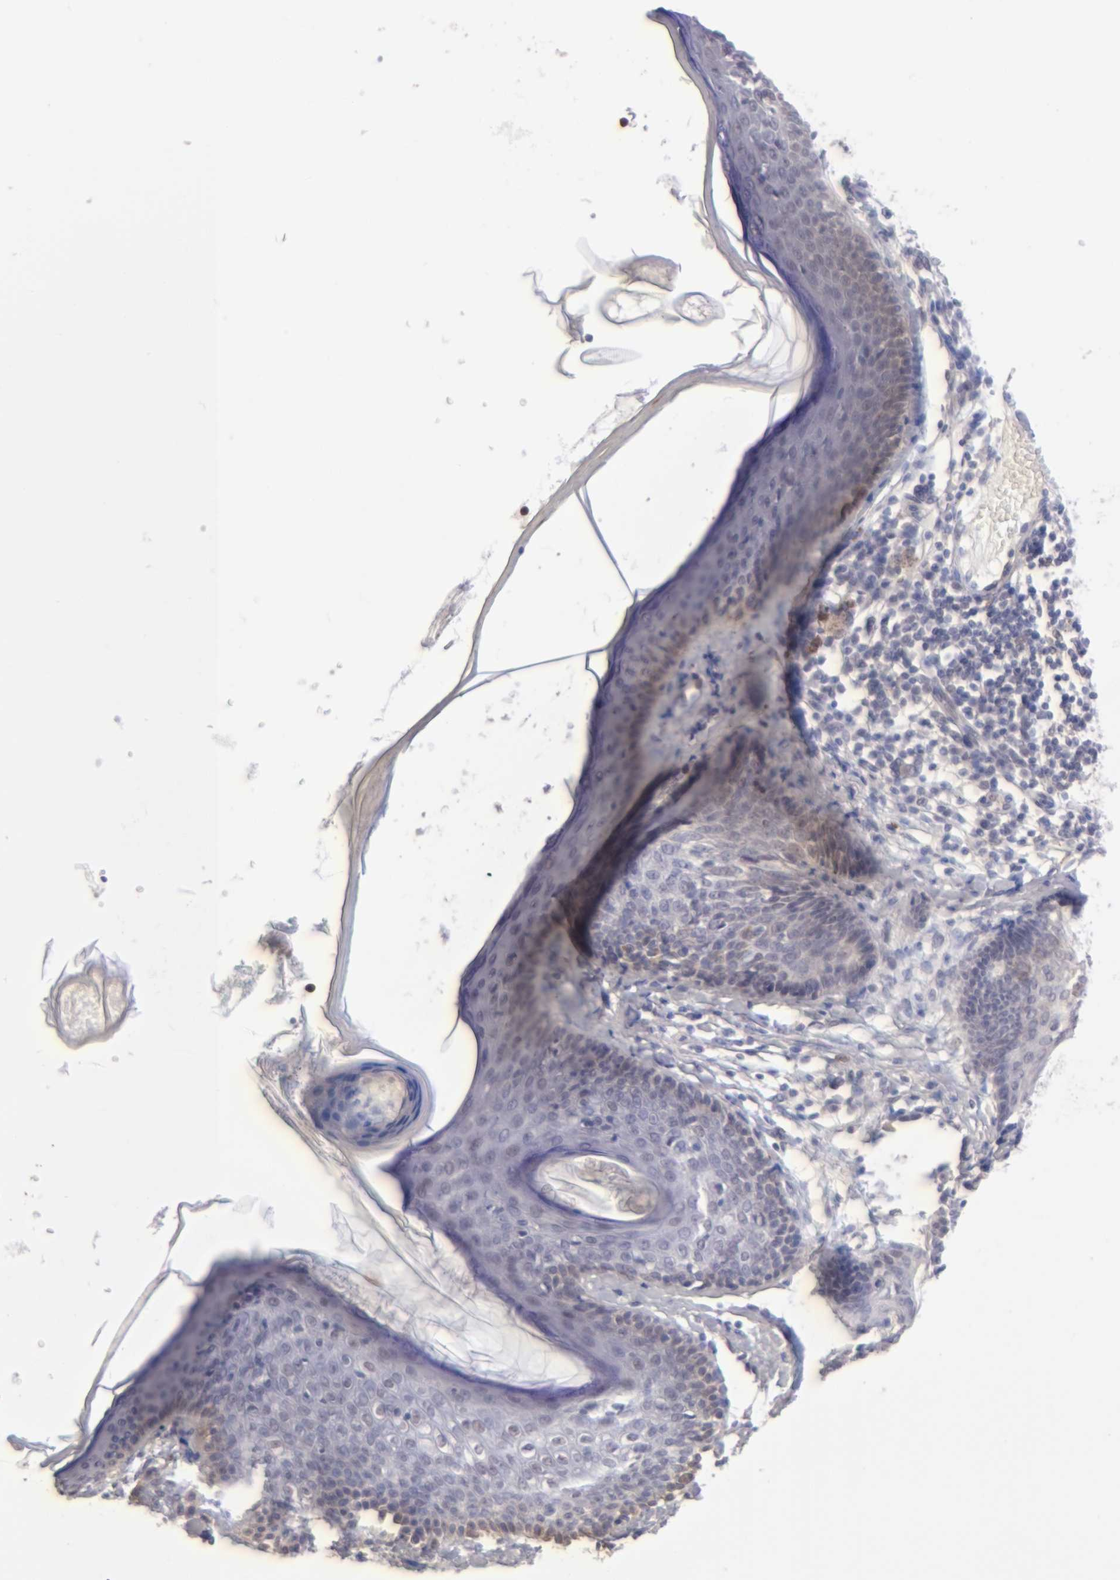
{"staining": {"intensity": "weak", "quantity": "25%-75%", "location": "nuclear"}, "tissue": "skin cancer", "cell_type": "Tumor cells", "image_type": "cancer", "snomed": [{"axis": "morphology", "description": "Basal cell carcinoma"}, {"axis": "topography", "description": "Skin"}], "caption": "The histopathology image exhibits a brown stain indicating the presence of a protein in the nuclear of tumor cells in skin cancer (basal cell carcinoma). Immunohistochemistry (ihc) stains the protein in brown and the nuclei are stained blue.", "gene": "MGAM", "patient": {"sex": "male", "age": 74}}